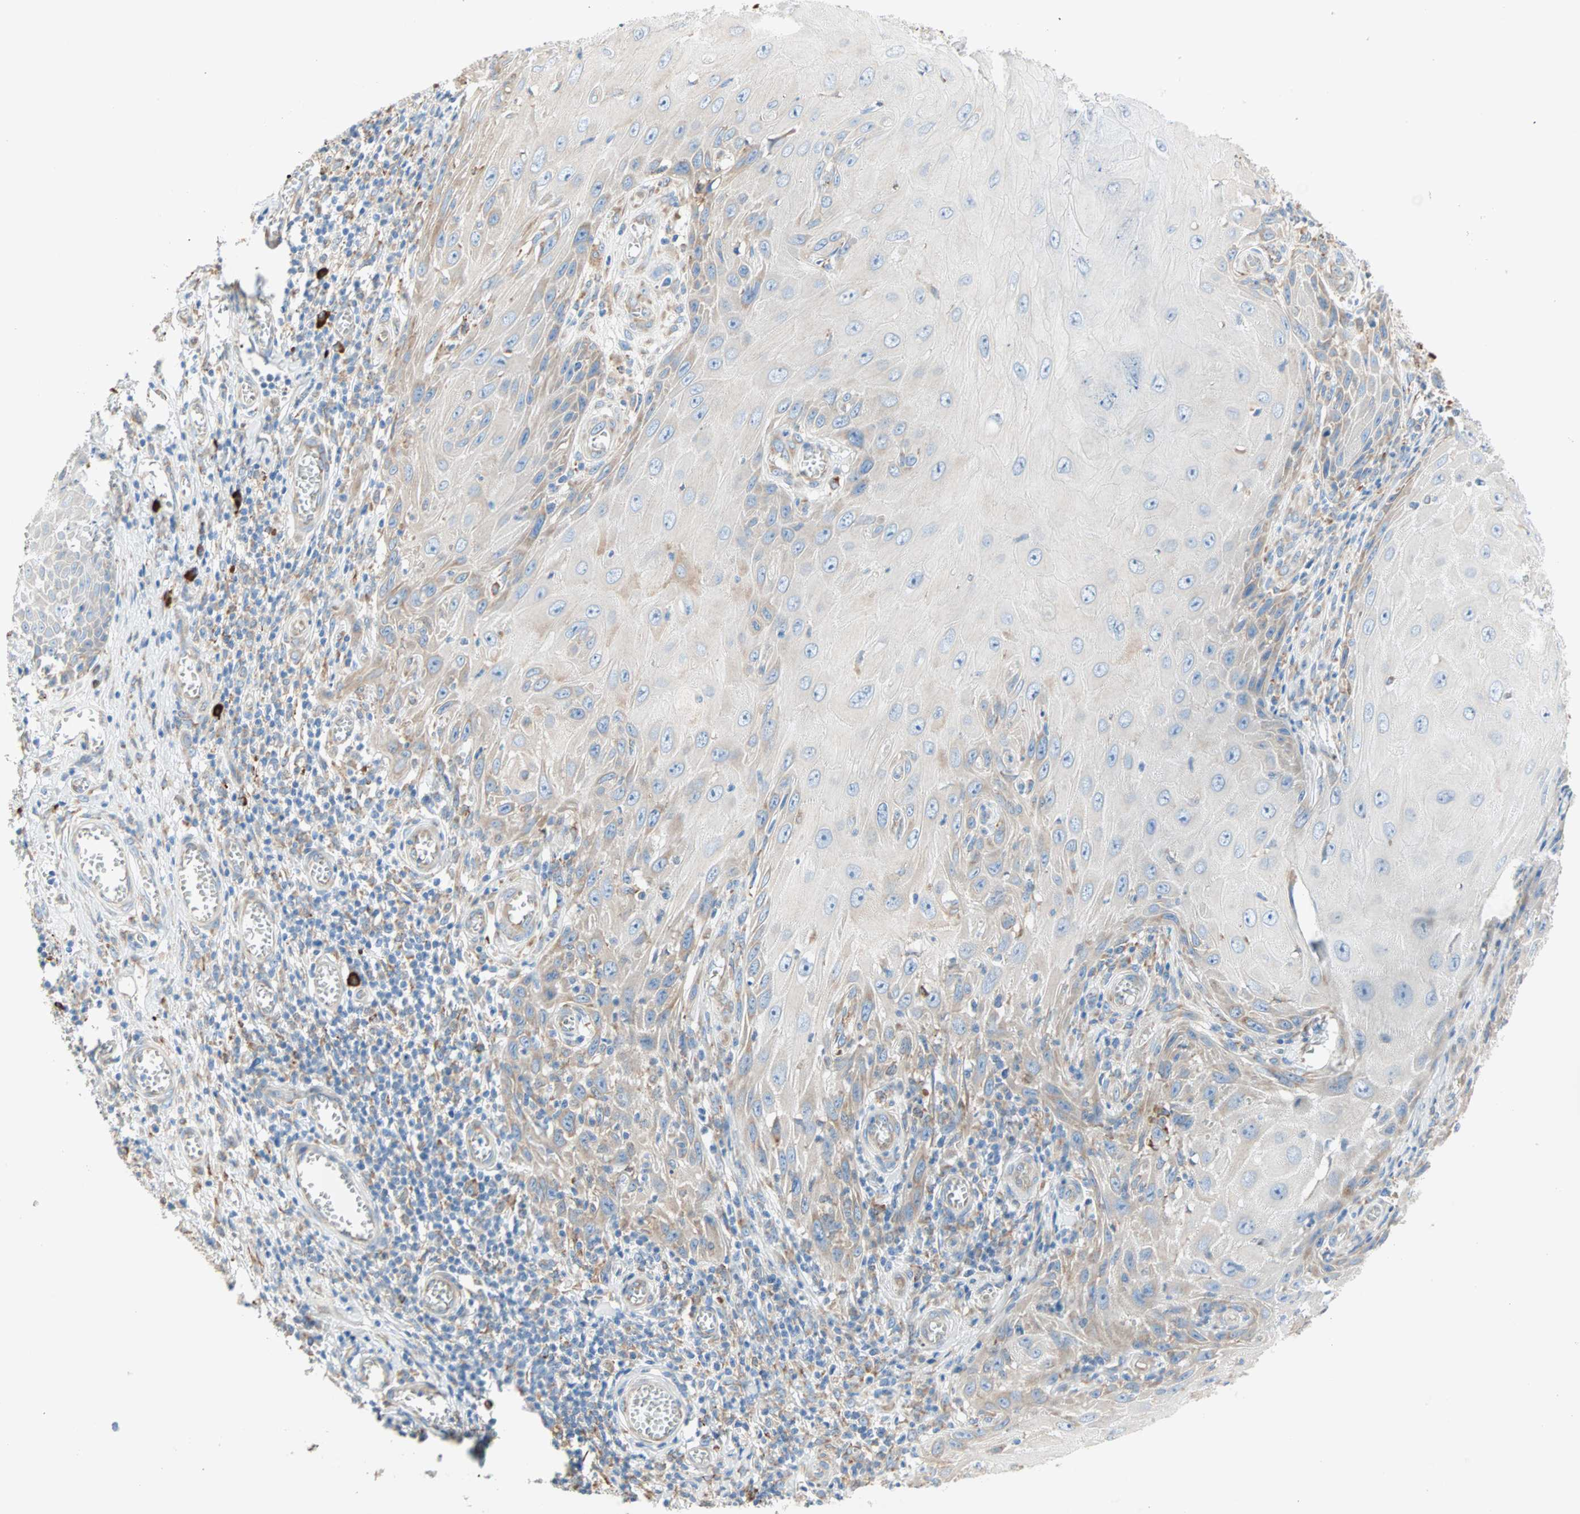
{"staining": {"intensity": "moderate", "quantity": "25%-75%", "location": "cytoplasmic/membranous"}, "tissue": "skin cancer", "cell_type": "Tumor cells", "image_type": "cancer", "snomed": [{"axis": "morphology", "description": "Squamous cell carcinoma, NOS"}, {"axis": "topography", "description": "Skin"}], "caption": "DAB (3,3'-diaminobenzidine) immunohistochemical staining of human skin cancer (squamous cell carcinoma) shows moderate cytoplasmic/membranous protein expression in about 25%-75% of tumor cells.", "gene": "PLCXD1", "patient": {"sex": "female", "age": 73}}